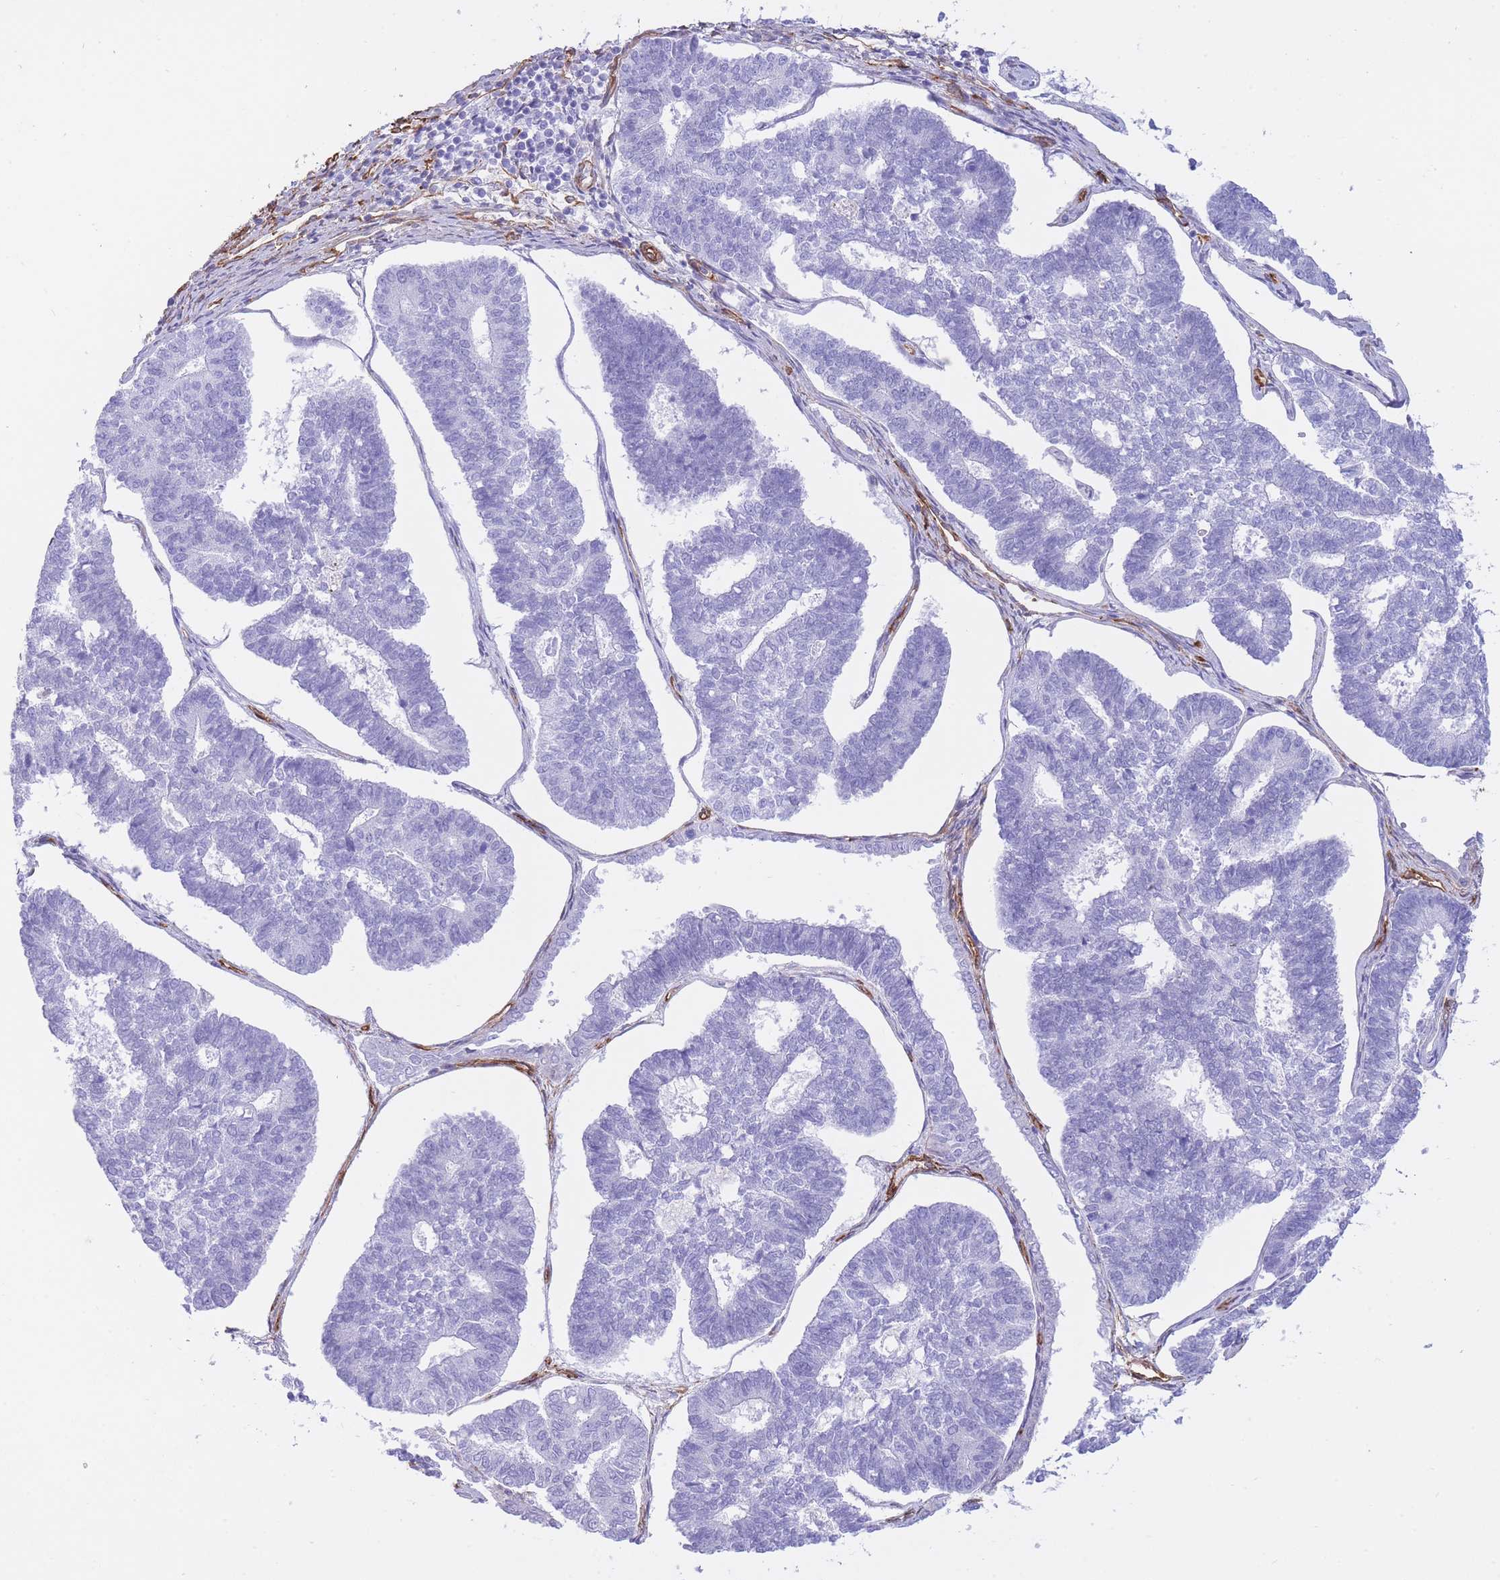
{"staining": {"intensity": "negative", "quantity": "none", "location": "none"}, "tissue": "endometrial cancer", "cell_type": "Tumor cells", "image_type": "cancer", "snomed": [{"axis": "morphology", "description": "Adenocarcinoma, NOS"}, {"axis": "topography", "description": "Endometrium"}], "caption": "There is no significant positivity in tumor cells of endometrial cancer.", "gene": "CAVIN1", "patient": {"sex": "female", "age": 70}}